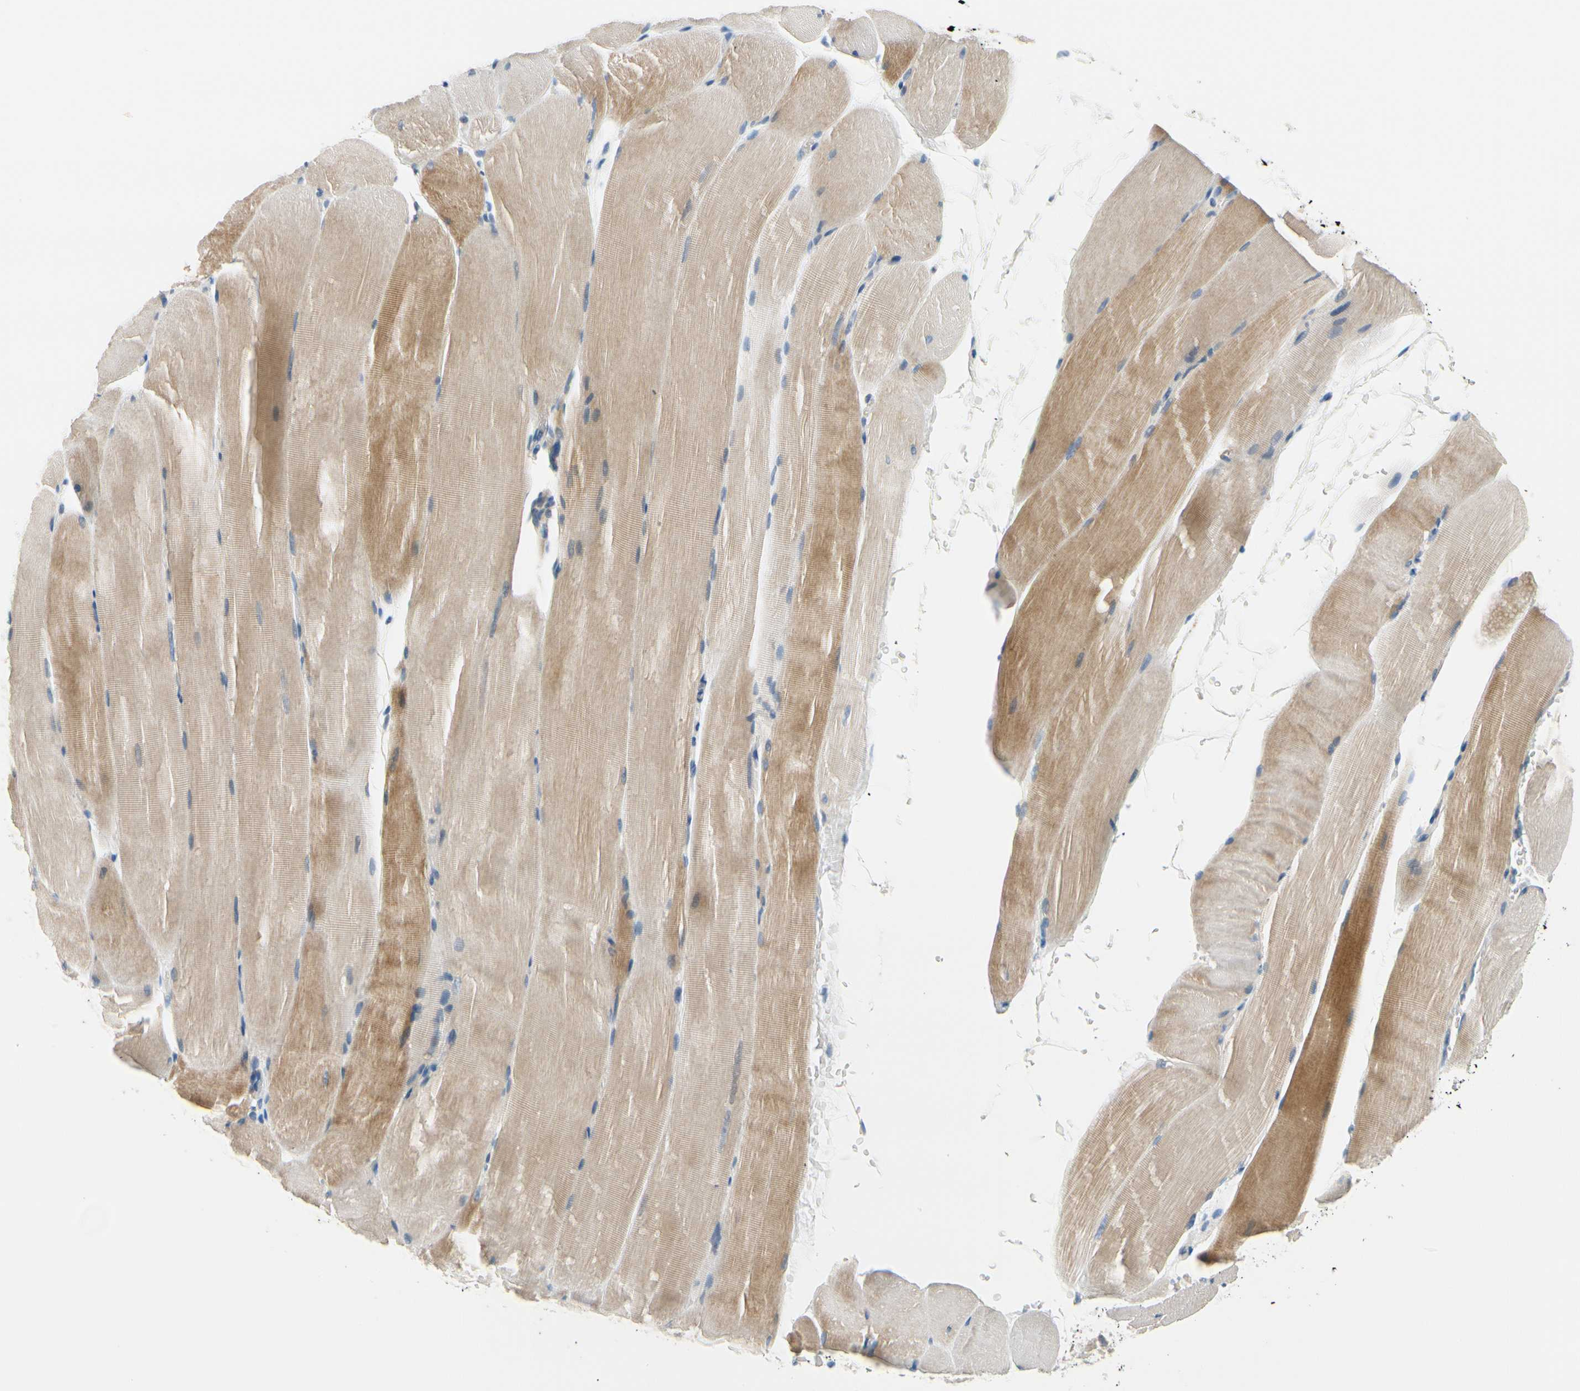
{"staining": {"intensity": "moderate", "quantity": "25%-75%", "location": "cytoplasmic/membranous"}, "tissue": "skeletal muscle", "cell_type": "Myocytes", "image_type": "normal", "snomed": [{"axis": "morphology", "description": "Normal tissue, NOS"}, {"axis": "topography", "description": "Skeletal muscle"}, {"axis": "topography", "description": "Parathyroid gland"}], "caption": "Immunohistochemical staining of unremarkable skeletal muscle demonstrates medium levels of moderate cytoplasmic/membranous staining in approximately 25%-75% of myocytes. (Stains: DAB in brown, nuclei in blue, Microscopy: brightfield microscopy at high magnification).", "gene": "FCER2", "patient": {"sex": "female", "age": 37}}